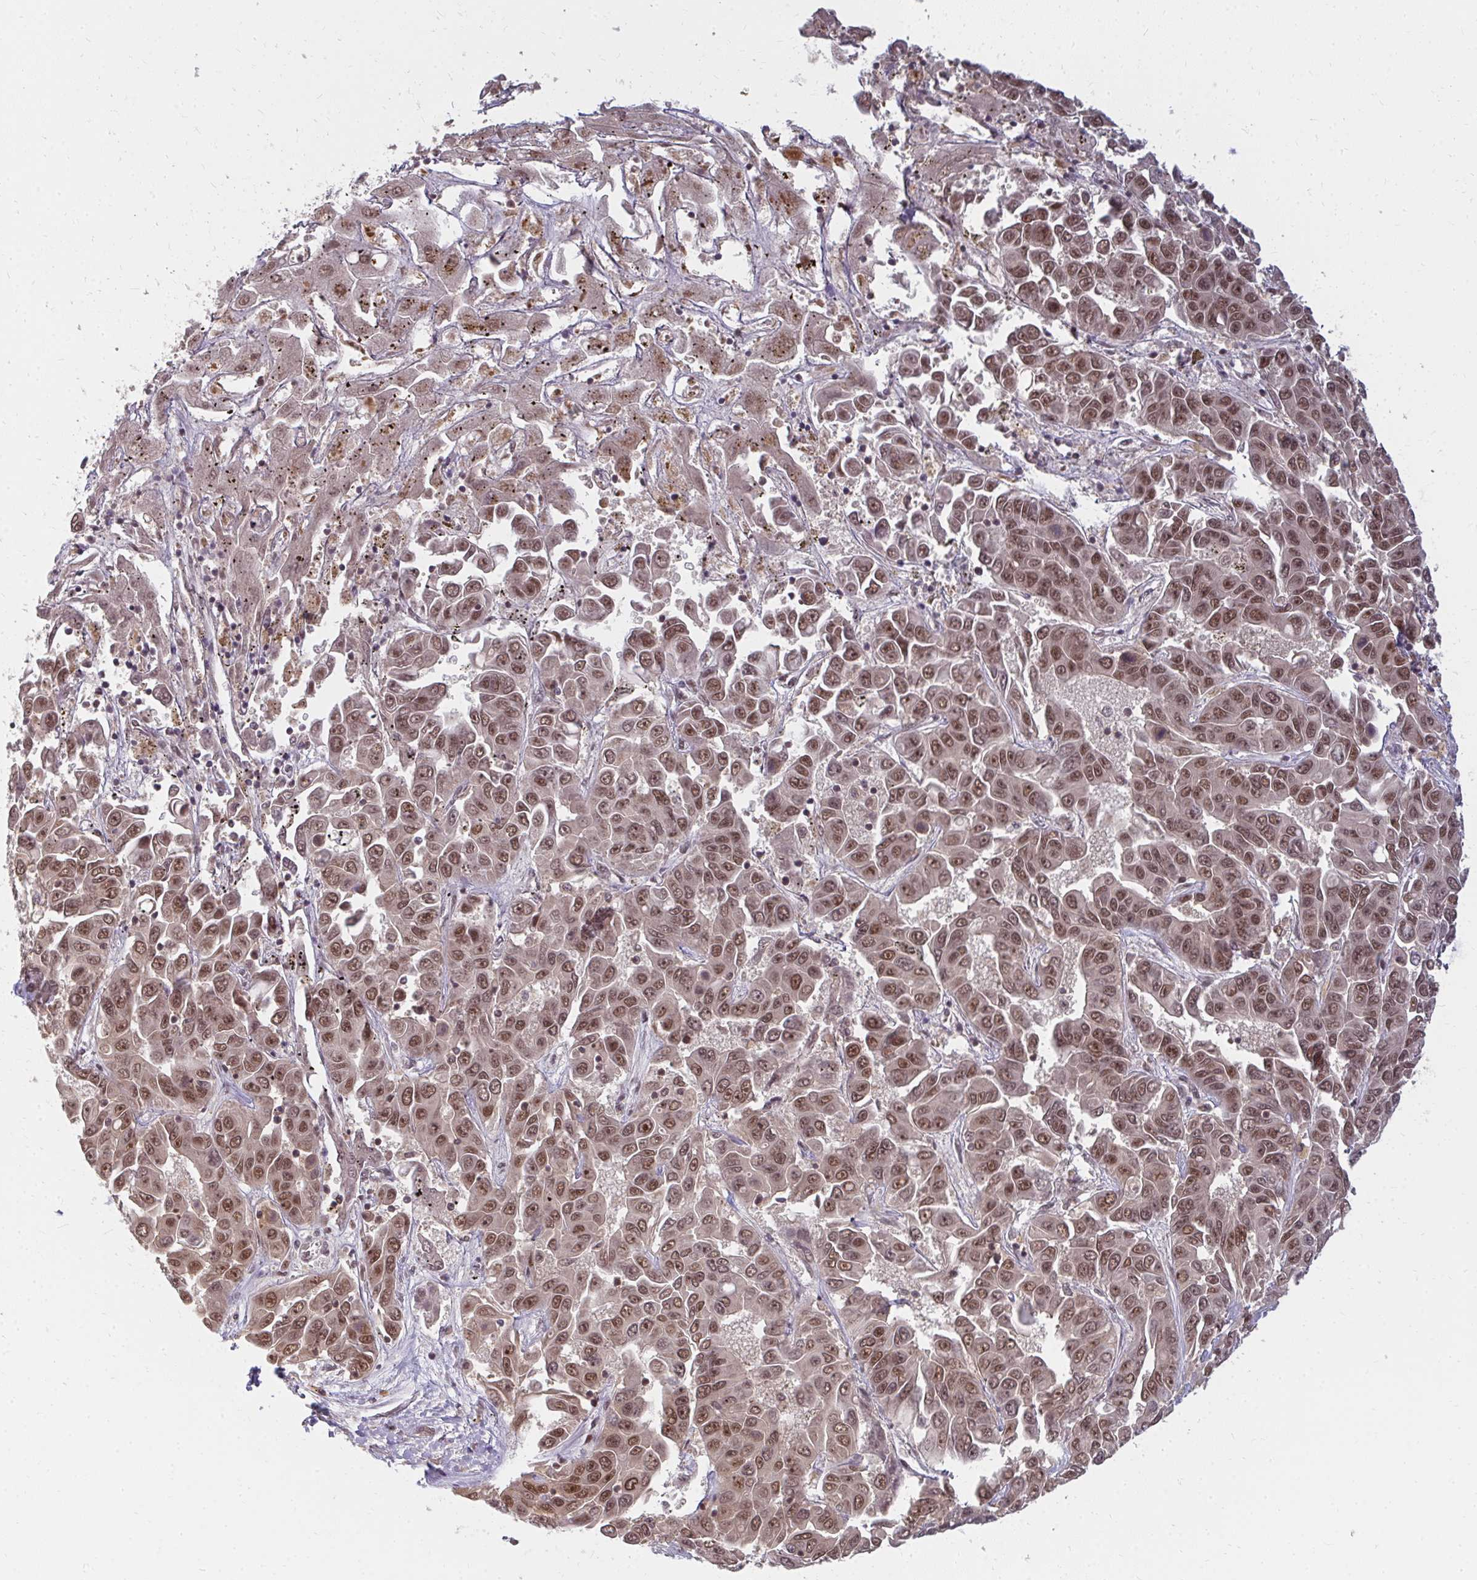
{"staining": {"intensity": "moderate", "quantity": ">75%", "location": "nuclear"}, "tissue": "liver cancer", "cell_type": "Tumor cells", "image_type": "cancer", "snomed": [{"axis": "morphology", "description": "Cholangiocarcinoma"}, {"axis": "topography", "description": "Liver"}], "caption": "Cholangiocarcinoma (liver) was stained to show a protein in brown. There is medium levels of moderate nuclear expression in approximately >75% of tumor cells. (Stains: DAB in brown, nuclei in blue, Microscopy: brightfield microscopy at high magnification).", "gene": "GTF3C6", "patient": {"sex": "female", "age": 52}}